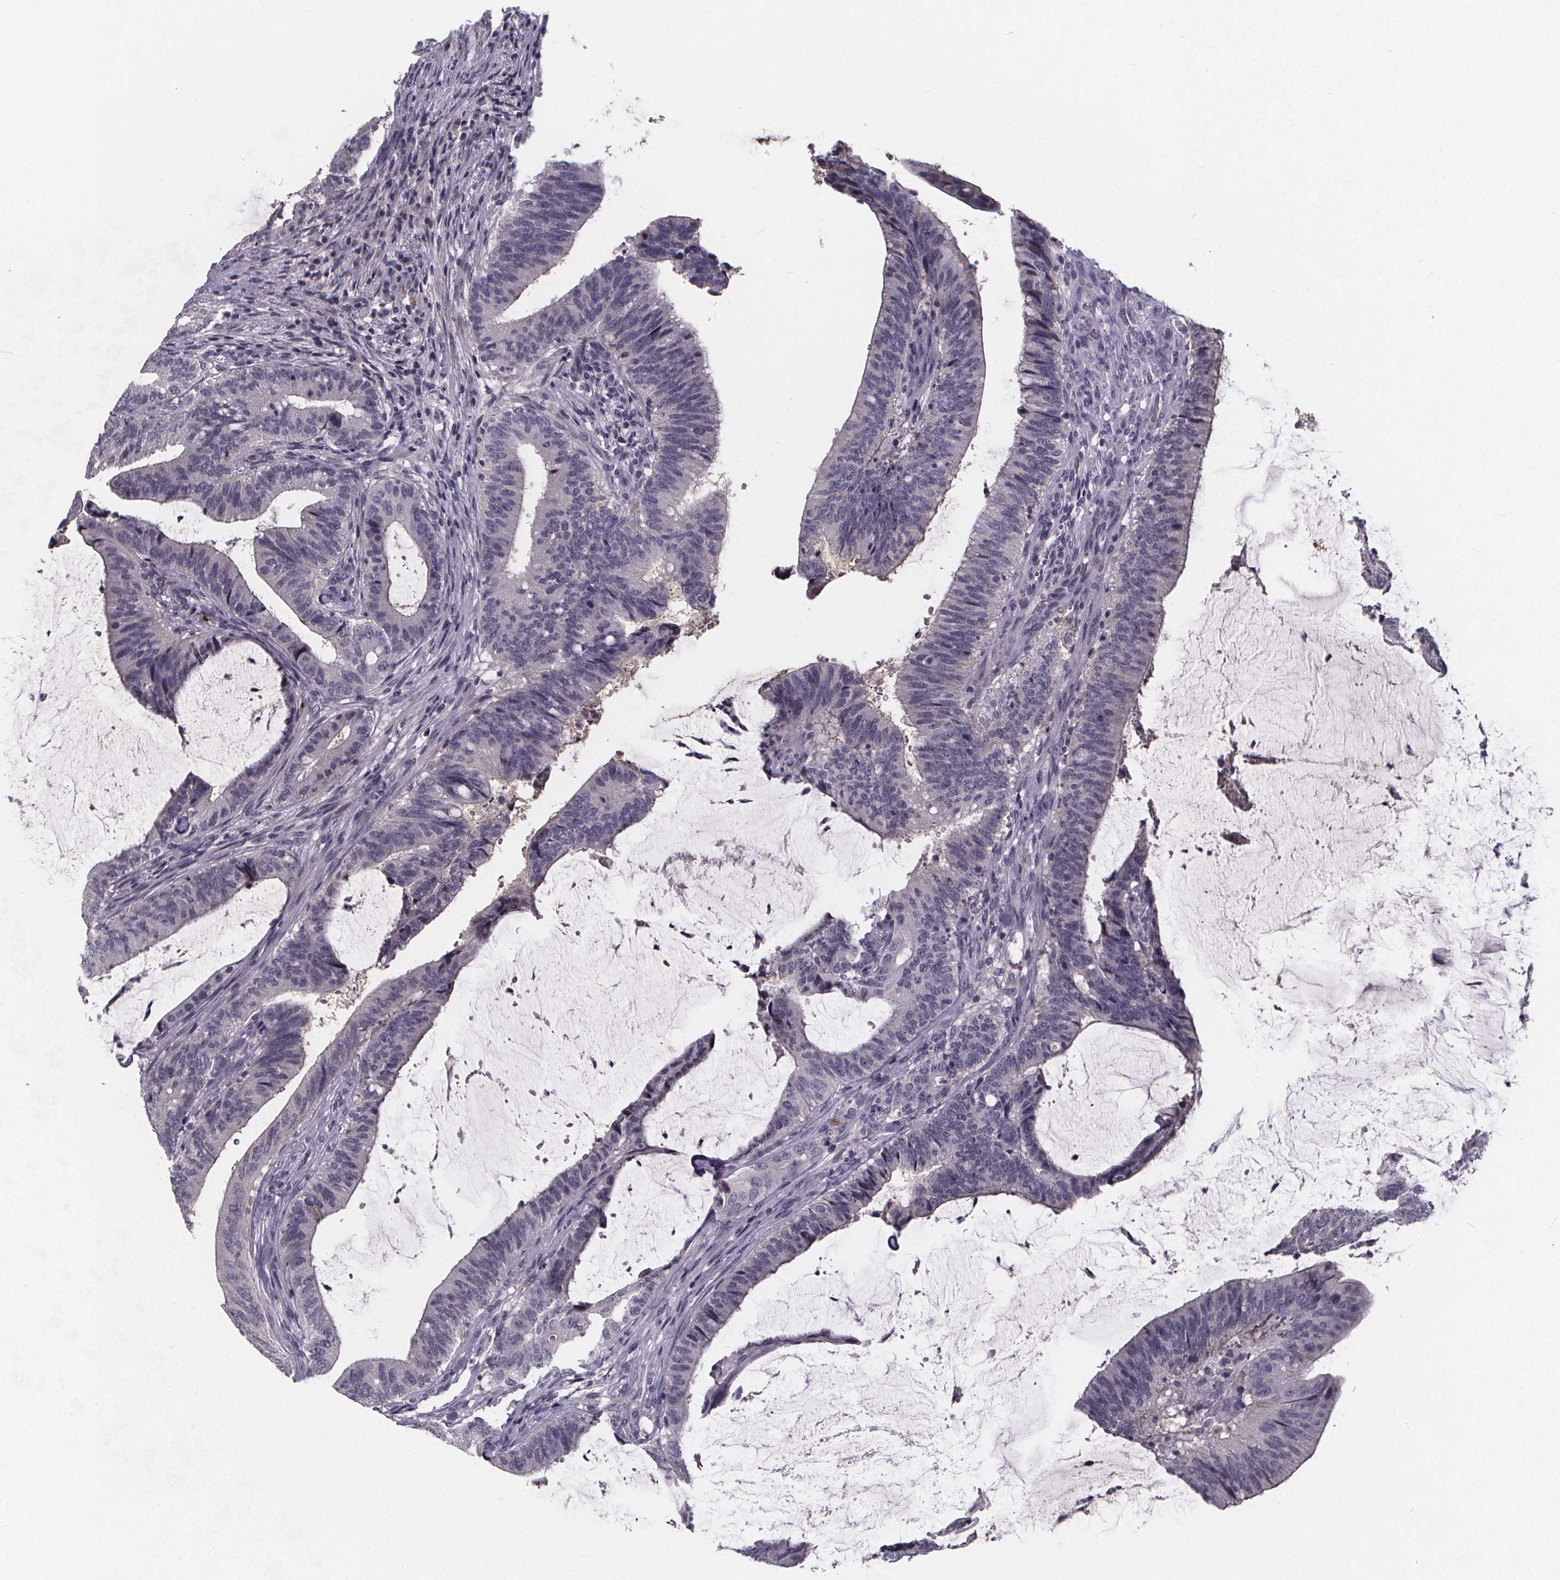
{"staining": {"intensity": "negative", "quantity": "none", "location": "none"}, "tissue": "colorectal cancer", "cell_type": "Tumor cells", "image_type": "cancer", "snomed": [{"axis": "morphology", "description": "Adenocarcinoma, NOS"}, {"axis": "topography", "description": "Colon"}], "caption": "Immunohistochemistry of colorectal cancer displays no staining in tumor cells.", "gene": "AGT", "patient": {"sex": "female", "age": 43}}